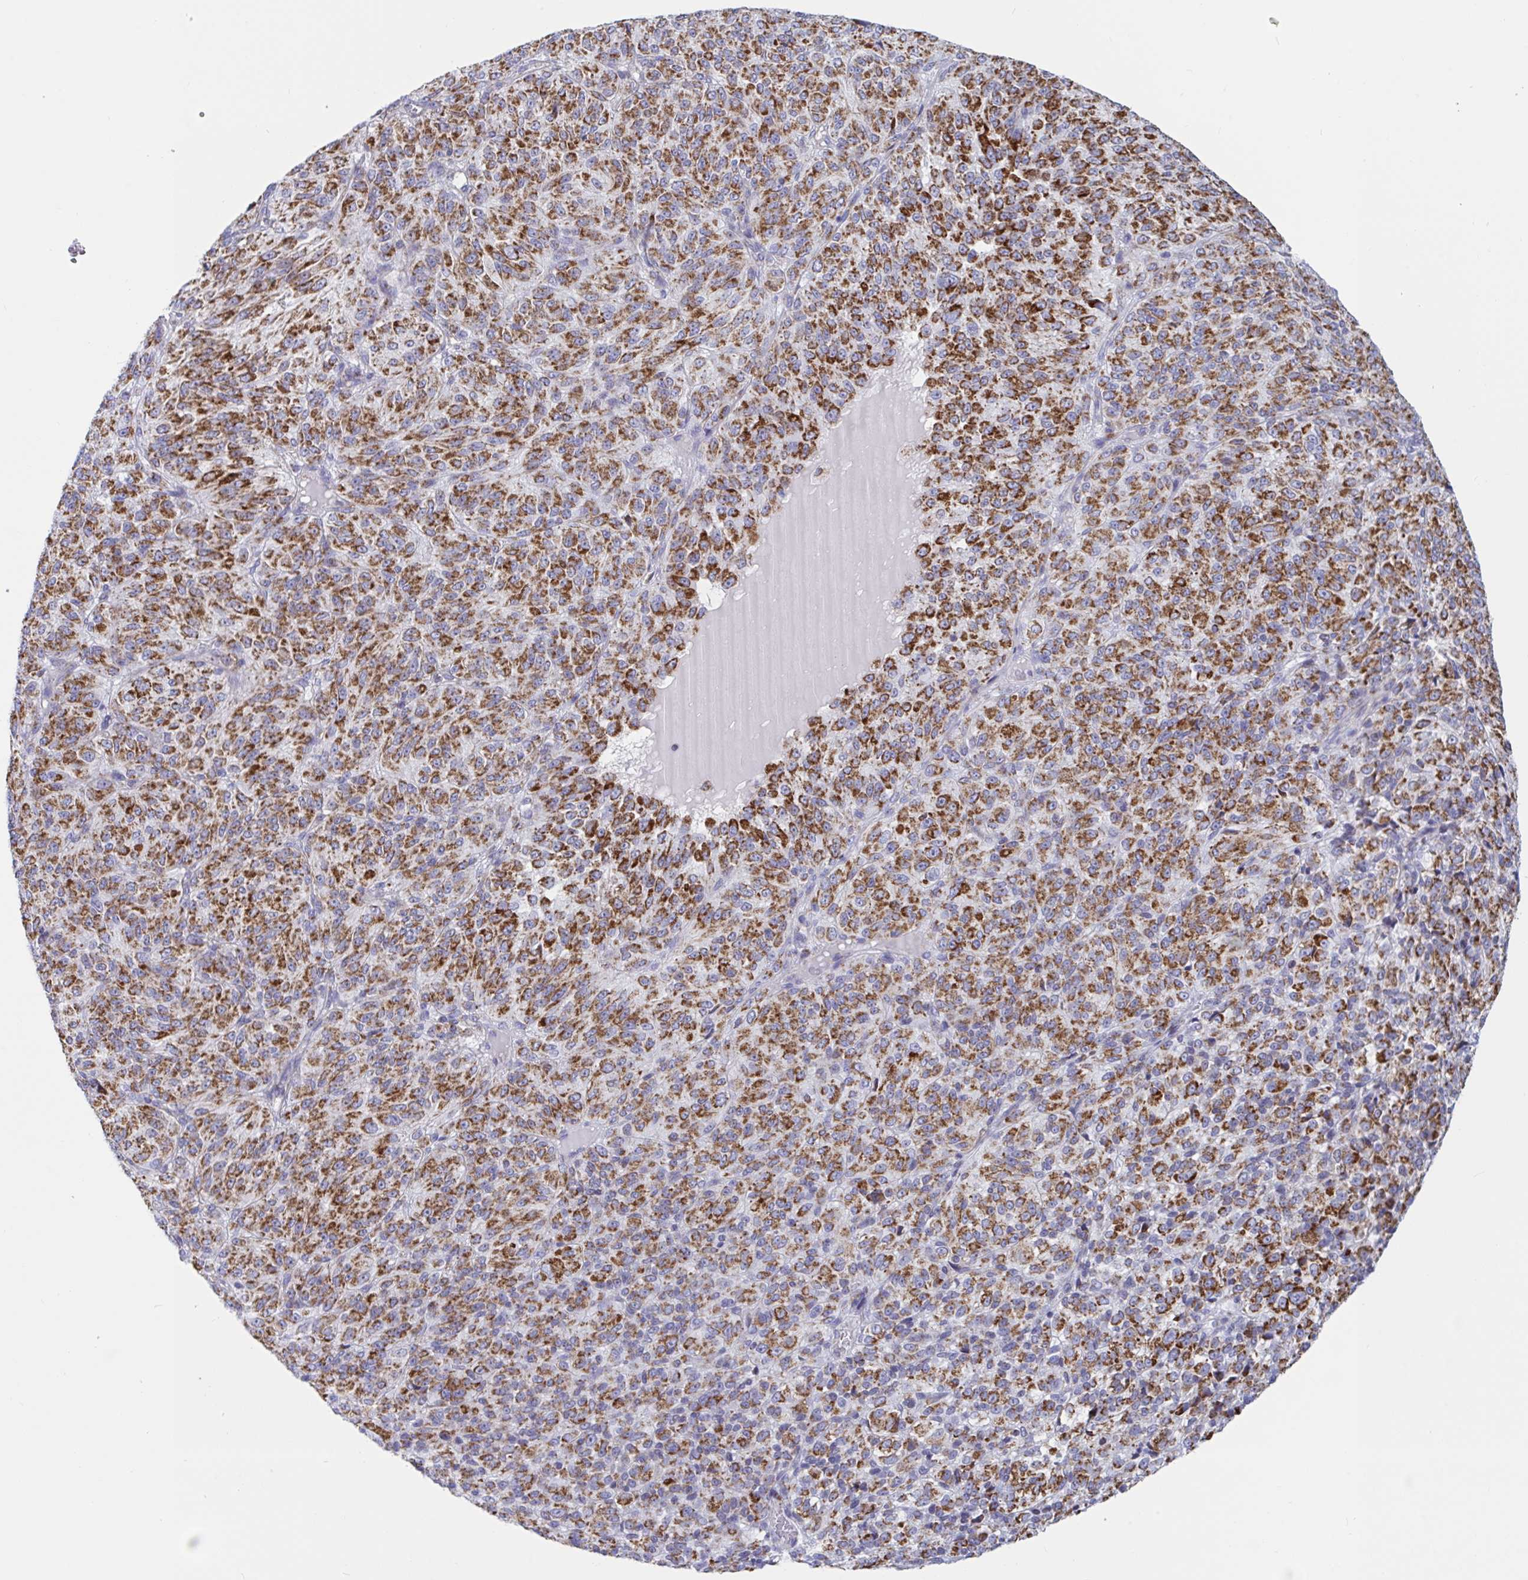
{"staining": {"intensity": "moderate", "quantity": ">75%", "location": "cytoplasmic/membranous"}, "tissue": "melanoma", "cell_type": "Tumor cells", "image_type": "cancer", "snomed": [{"axis": "morphology", "description": "Malignant melanoma, Metastatic site"}, {"axis": "topography", "description": "Brain"}], "caption": "Moderate cytoplasmic/membranous positivity is present in approximately >75% of tumor cells in melanoma.", "gene": "HSPE1", "patient": {"sex": "female", "age": 56}}